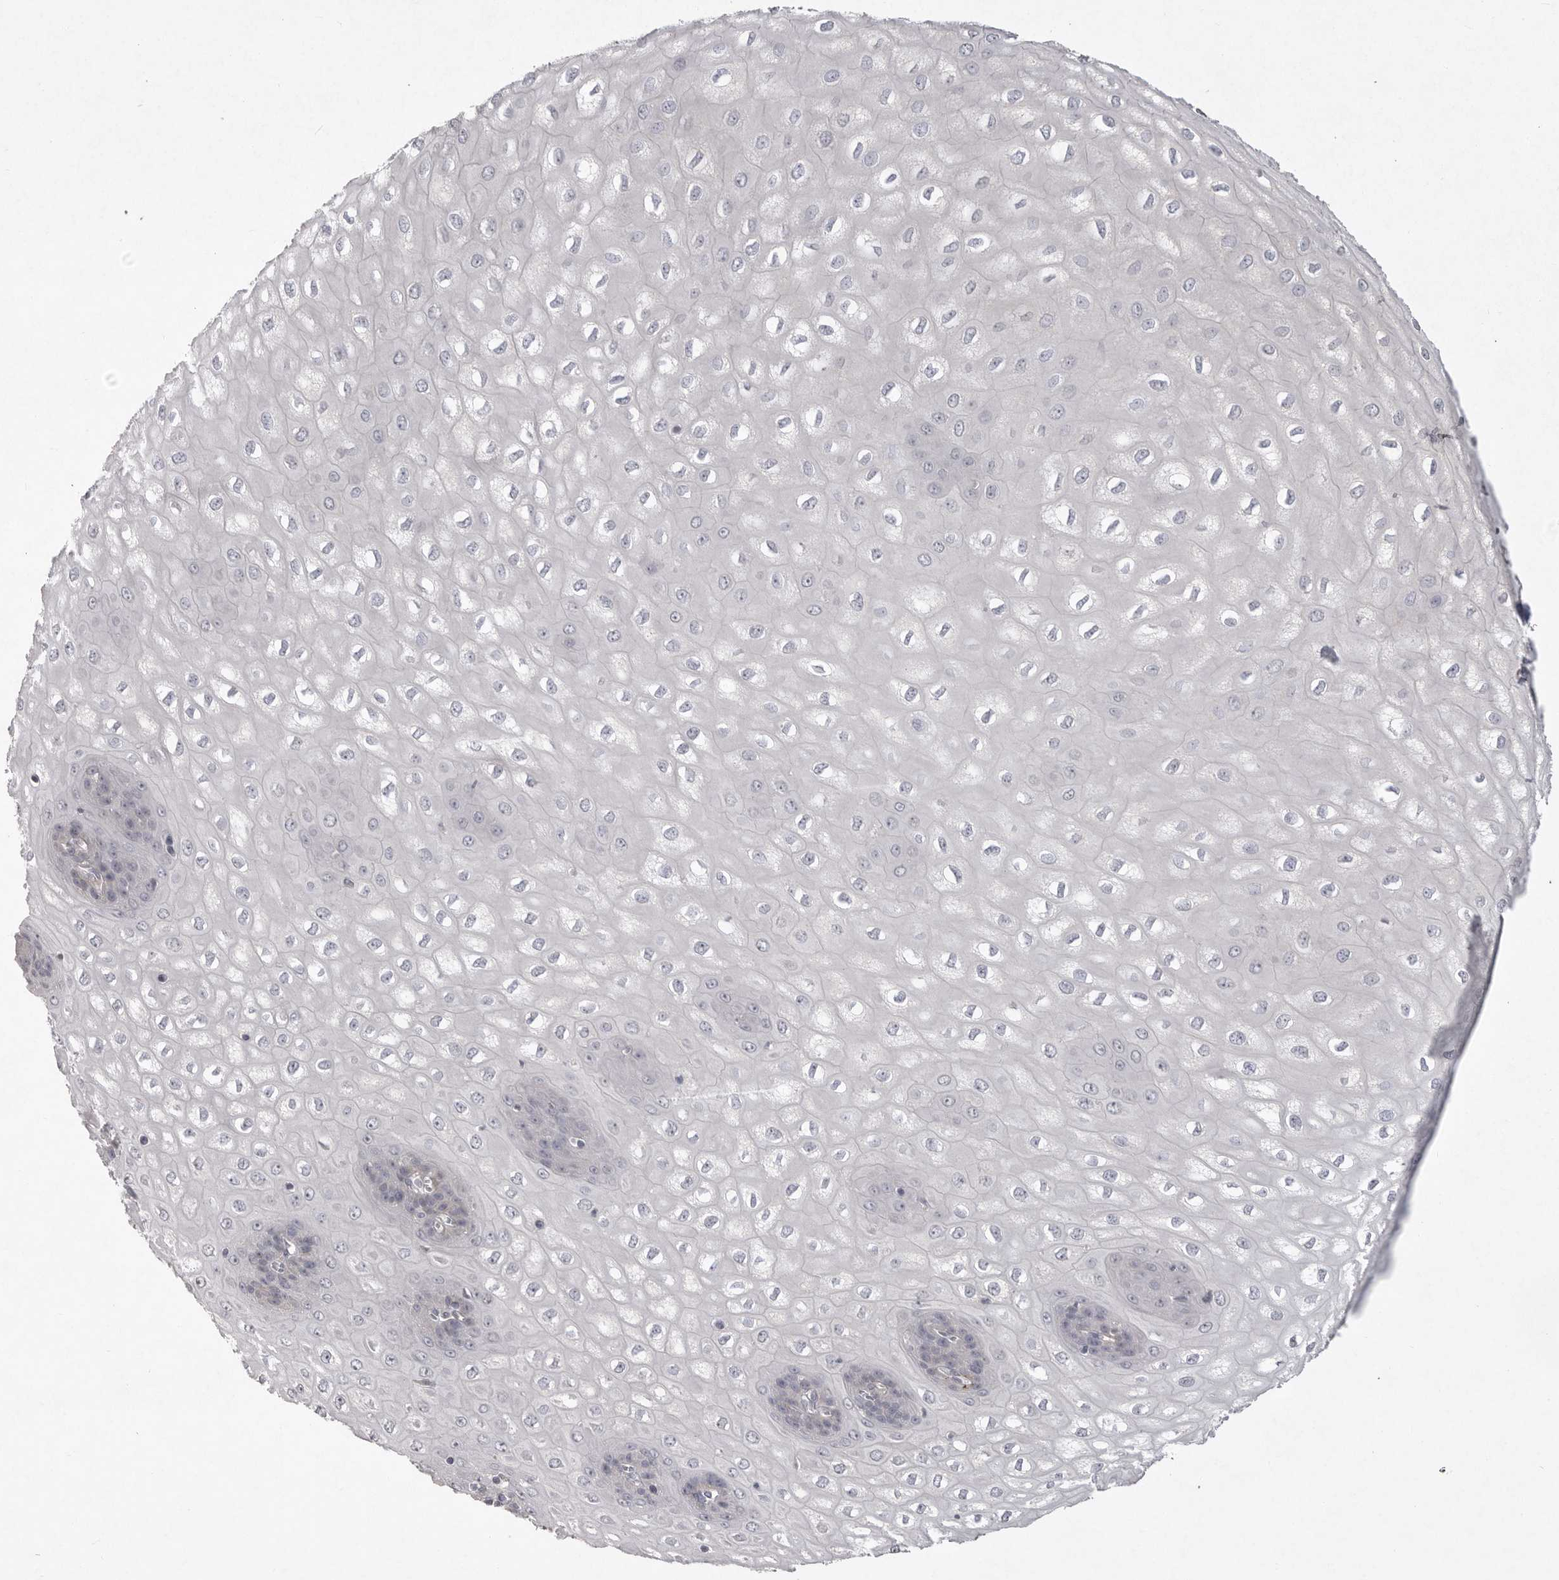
{"staining": {"intensity": "negative", "quantity": "none", "location": "none"}, "tissue": "esophagus", "cell_type": "Squamous epithelial cells", "image_type": "normal", "snomed": [{"axis": "morphology", "description": "Normal tissue, NOS"}, {"axis": "topography", "description": "Esophagus"}], "caption": "Immunohistochemistry (IHC) histopathology image of unremarkable esophagus: human esophagus stained with DAB displays no significant protein staining in squamous epithelial cells.", "gene": "VANGL2", "patient": {"sex": "male", "age": 60}}